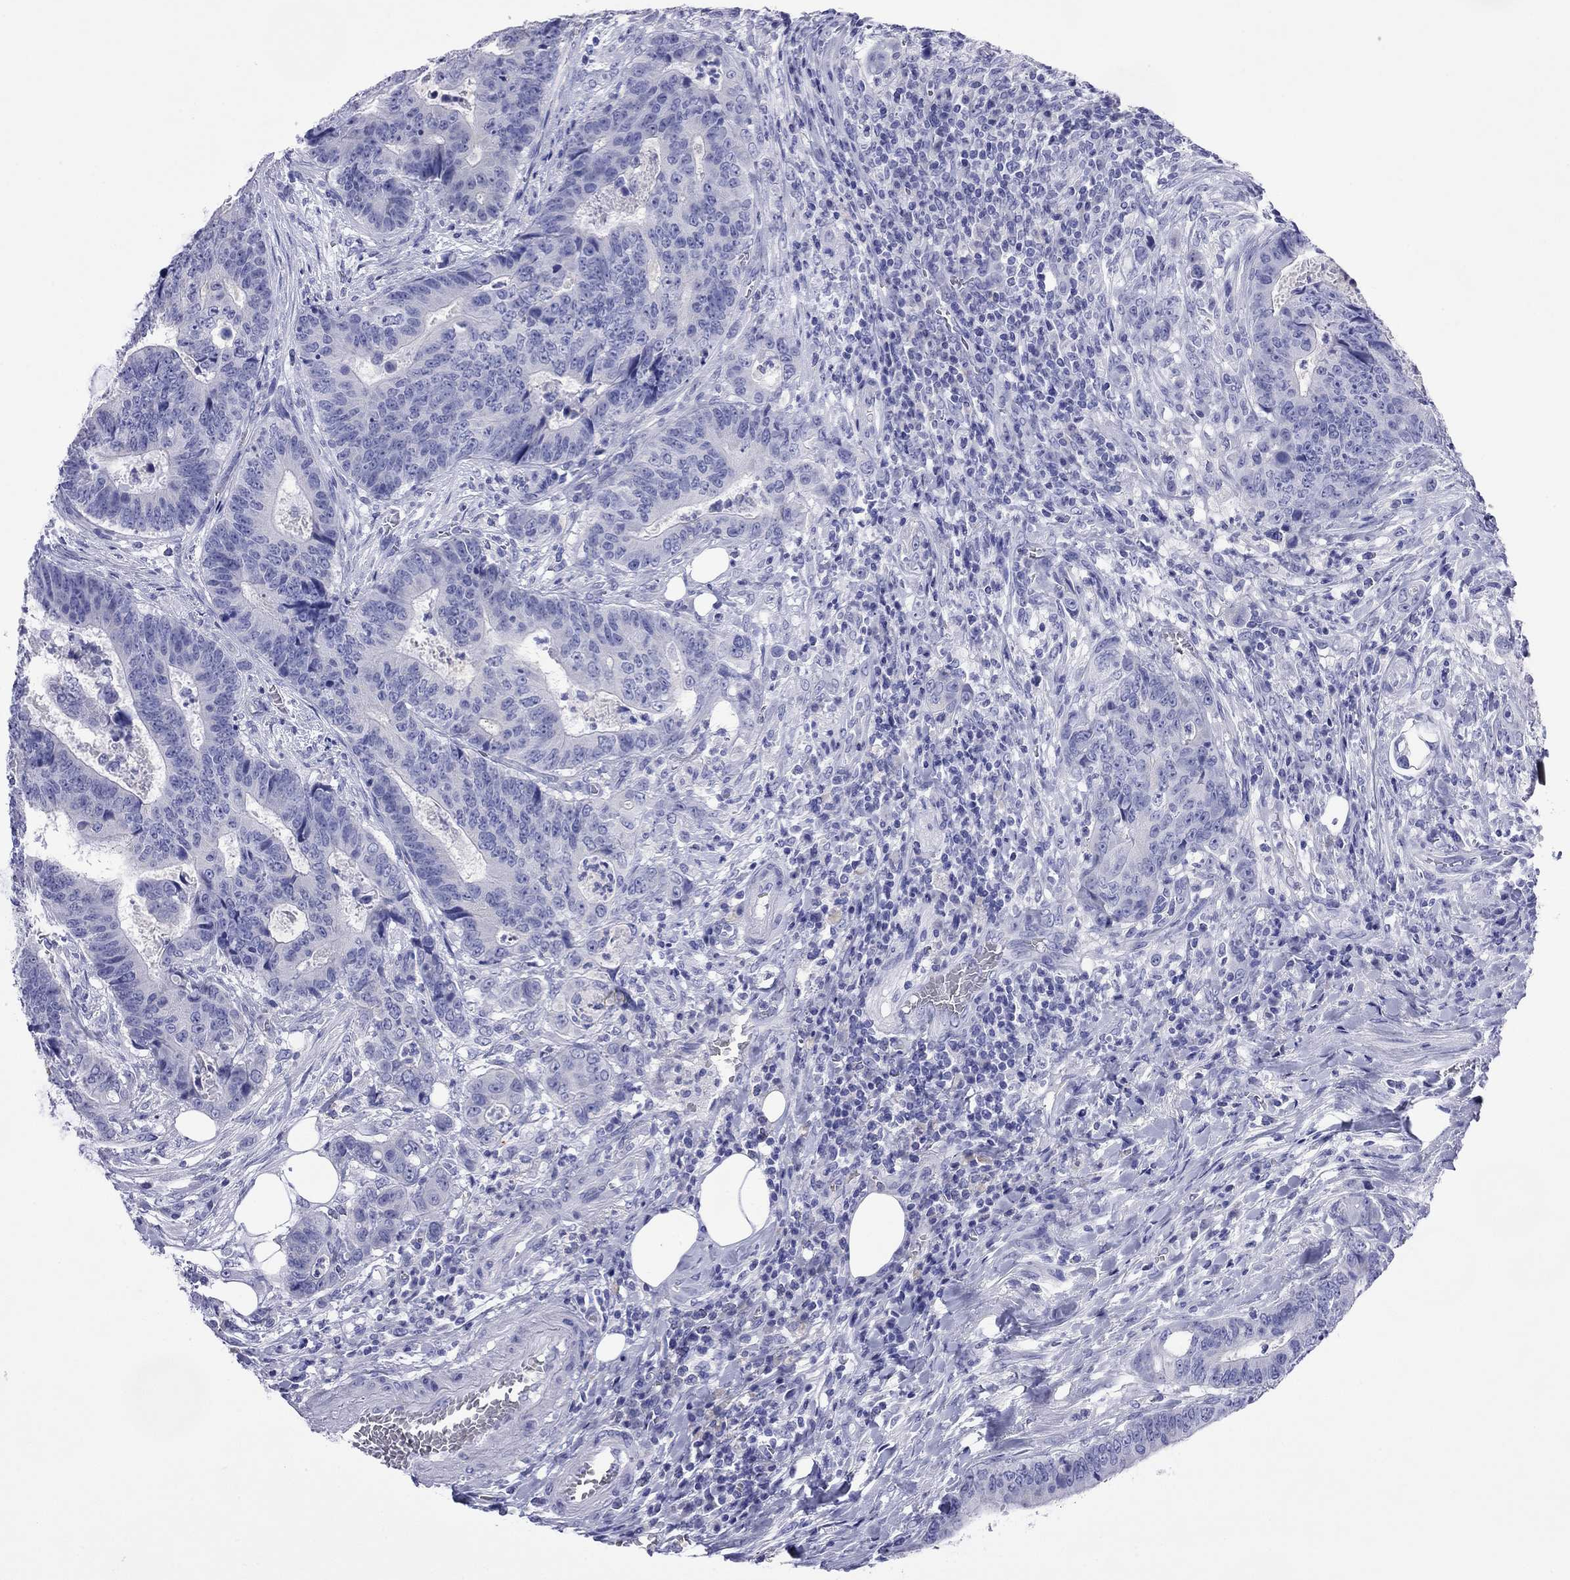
{"staining": {"intensity": "negative", "quantity": "none", "location": "none"}, "tissue": "colorectal cancer", "cell_type": "Tumor cells", "image_type": "cancer", "snomed": [{"axis": "morphology", "description": "Adenocarcinoma, NOS"}, {"axis": "topography", "description": "Colon"}], "caption": "Histopathology image shows no significant protein staining in tumor cells of colorectal cancer (adenocarcinoma).", "gene": "FIGLA", "patient": {"sex": "female", "age": 48}}